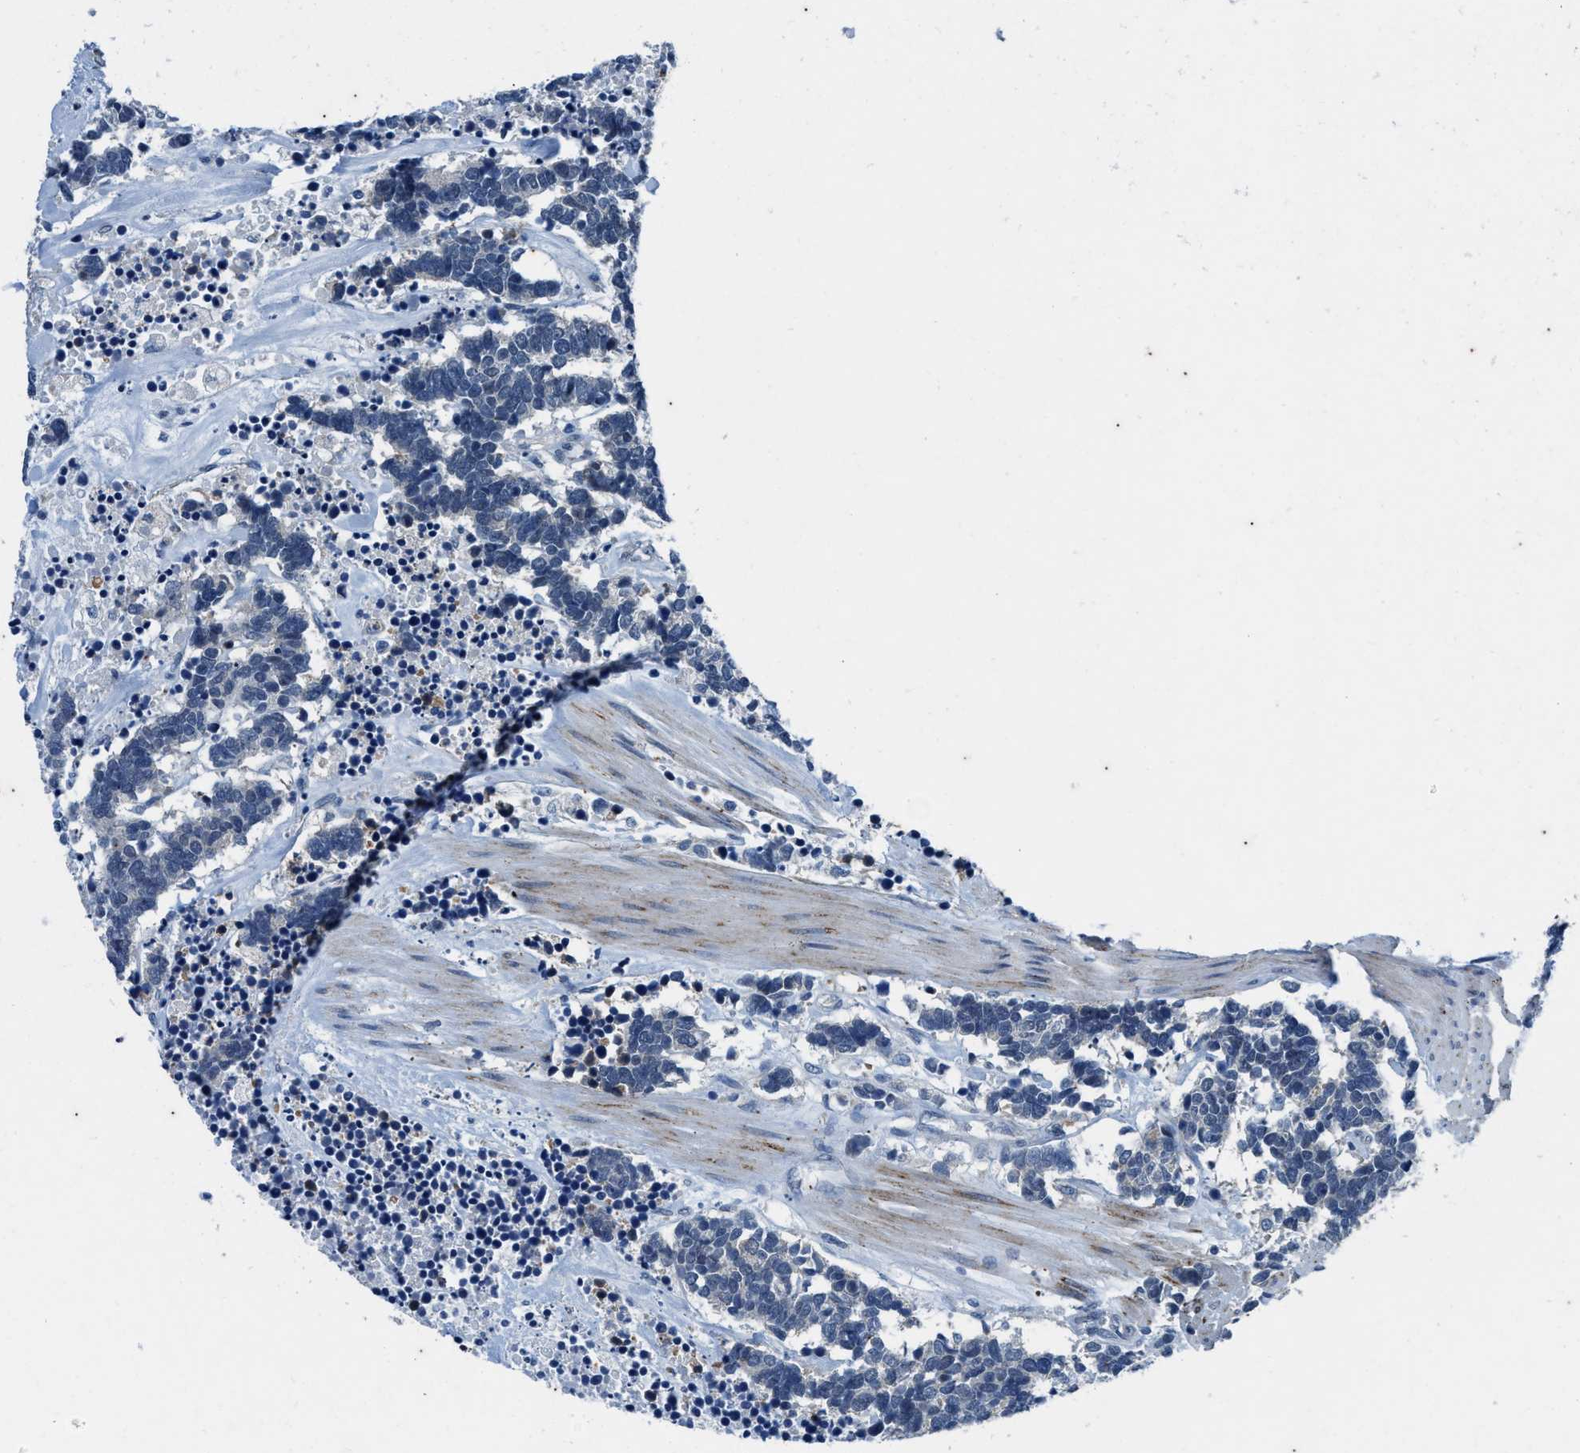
{"staining": {"intensity": "negative", "quantity": "none", "location": "none"}, "tissue": "carcinoid", "cell_type": "Tumor cells", "image_type": "cancer", "snomed": [{"axis": "morphology", "description": "Carcinoma, NOS"}, {"axis": "morphology", "description": "Carcinoid, malignant, NOS"}, {"axis": "topography", "description": "Urinary bladder"}], "caption": "Image shows no significant protein expression in tumor cells of malignant carcinoid.", "gene": "KIF24", "patient": {"sex": "male", "age": 57}}